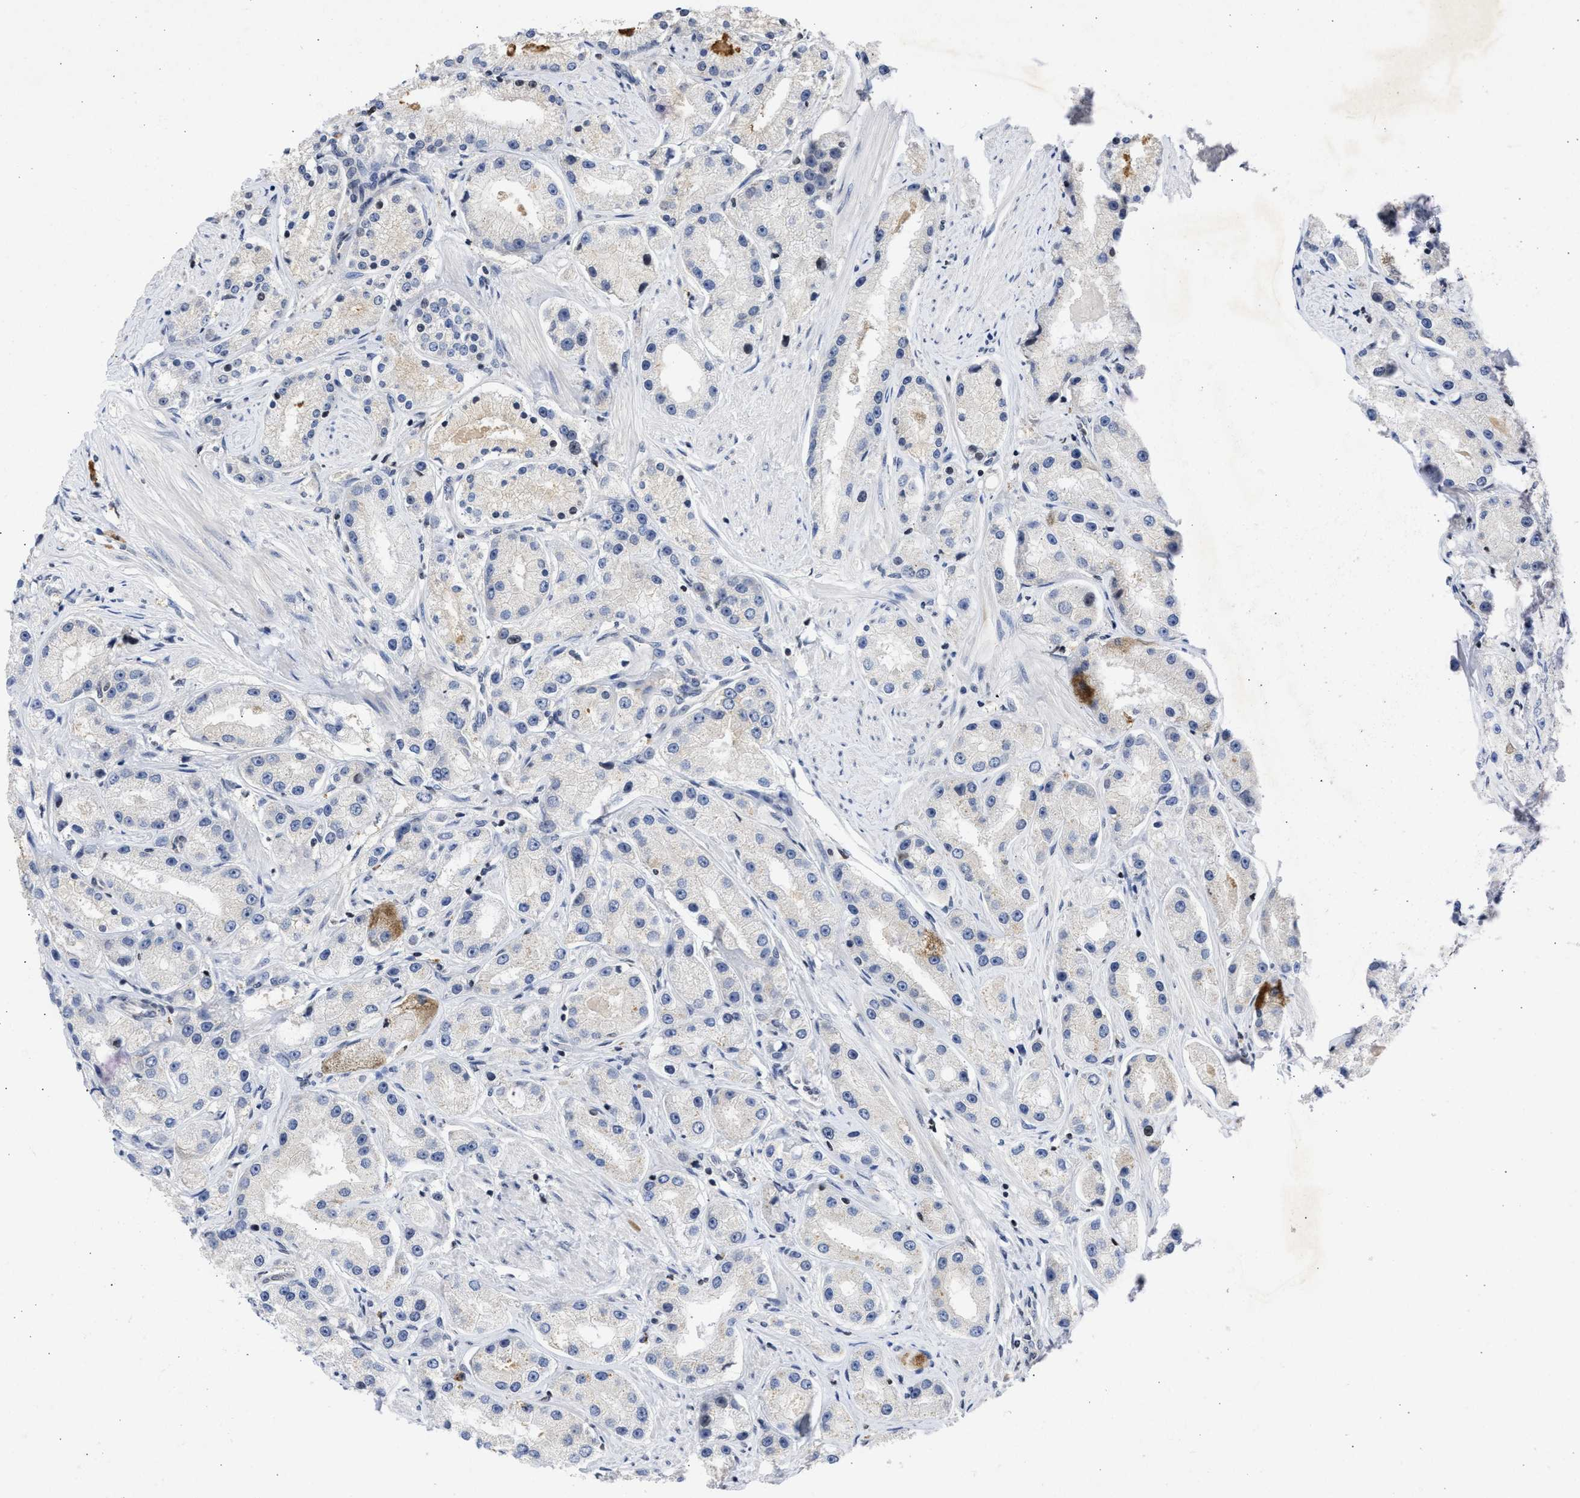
{"staining": {"intensity": "weak", "quantity": "<25%", "location": "cytoplasmic/membranous"}, "tissue": "prostate cancer", "cell_type": "Tumor cells", "image_type": "cancer", "snomed": [{"axis": "morphology", "description": "Adenocarcinoma, Low grade"}, {"axis": "topography", "description": "Prostate"}], "caption": "Histopathology image shows no significant protein positivity in tumor cells of prostate adenocarcinoma (low-grade).", "gene": "ENSG00000142539", "patient": {"sex": "male", "age": 63}}